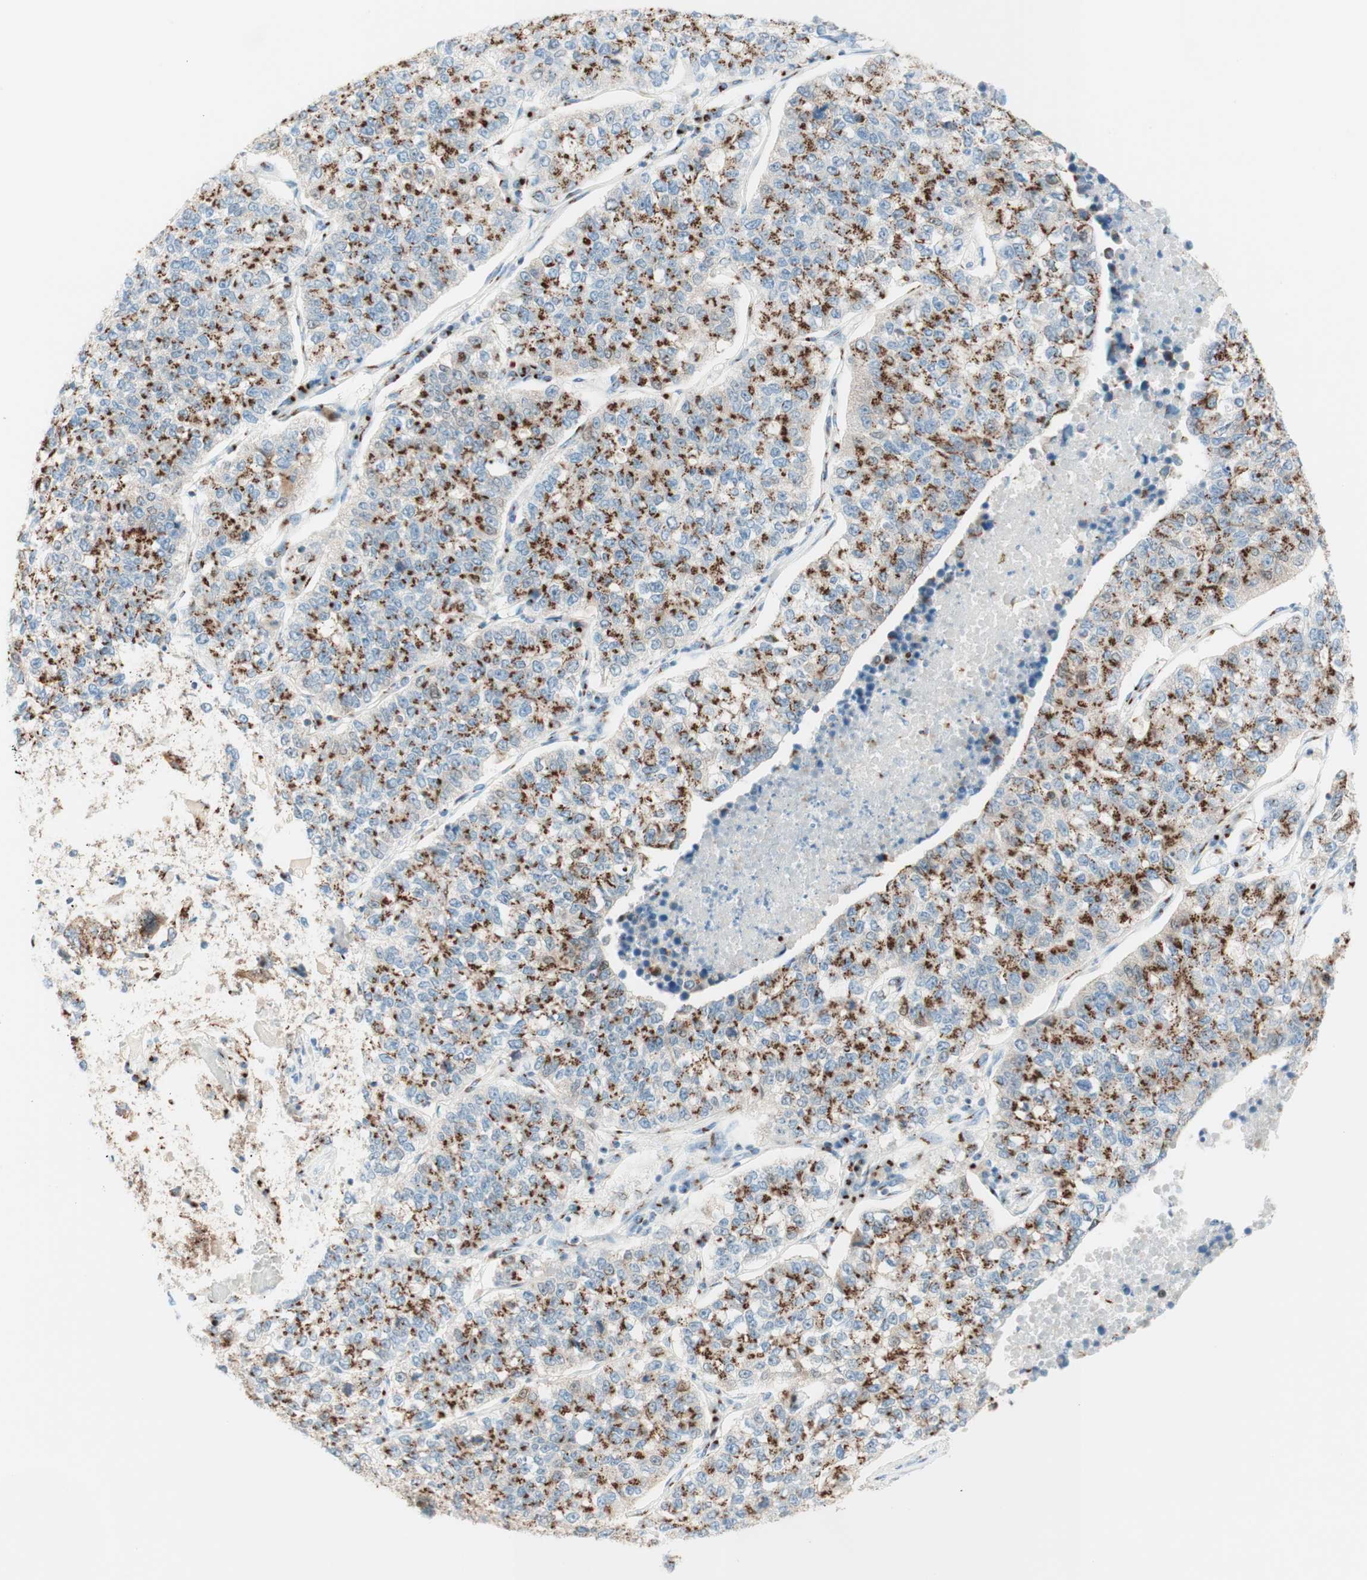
{"staining": {"intensity": "strong", "quantity": ">75%", "location": "cytoplasmic/membranous"}, "tissue": "lung cancer", "cell_type": "Tumor cells", "image_type": "cancer", "snomed": [{"axis": "morphology", "description": "Adenocarcinoma, NOS"}, {"axis": "topography", "description": "Lung"}], "caption": "DAB immunohistochemical staining of lung cancer (adenocarcinoma) exhibits strong cytoplasmic/membranous protein positivity in about >75% of tumor cells.", "gene": "GOLGB1", "patient": {"sex": "male", "age": 49}}